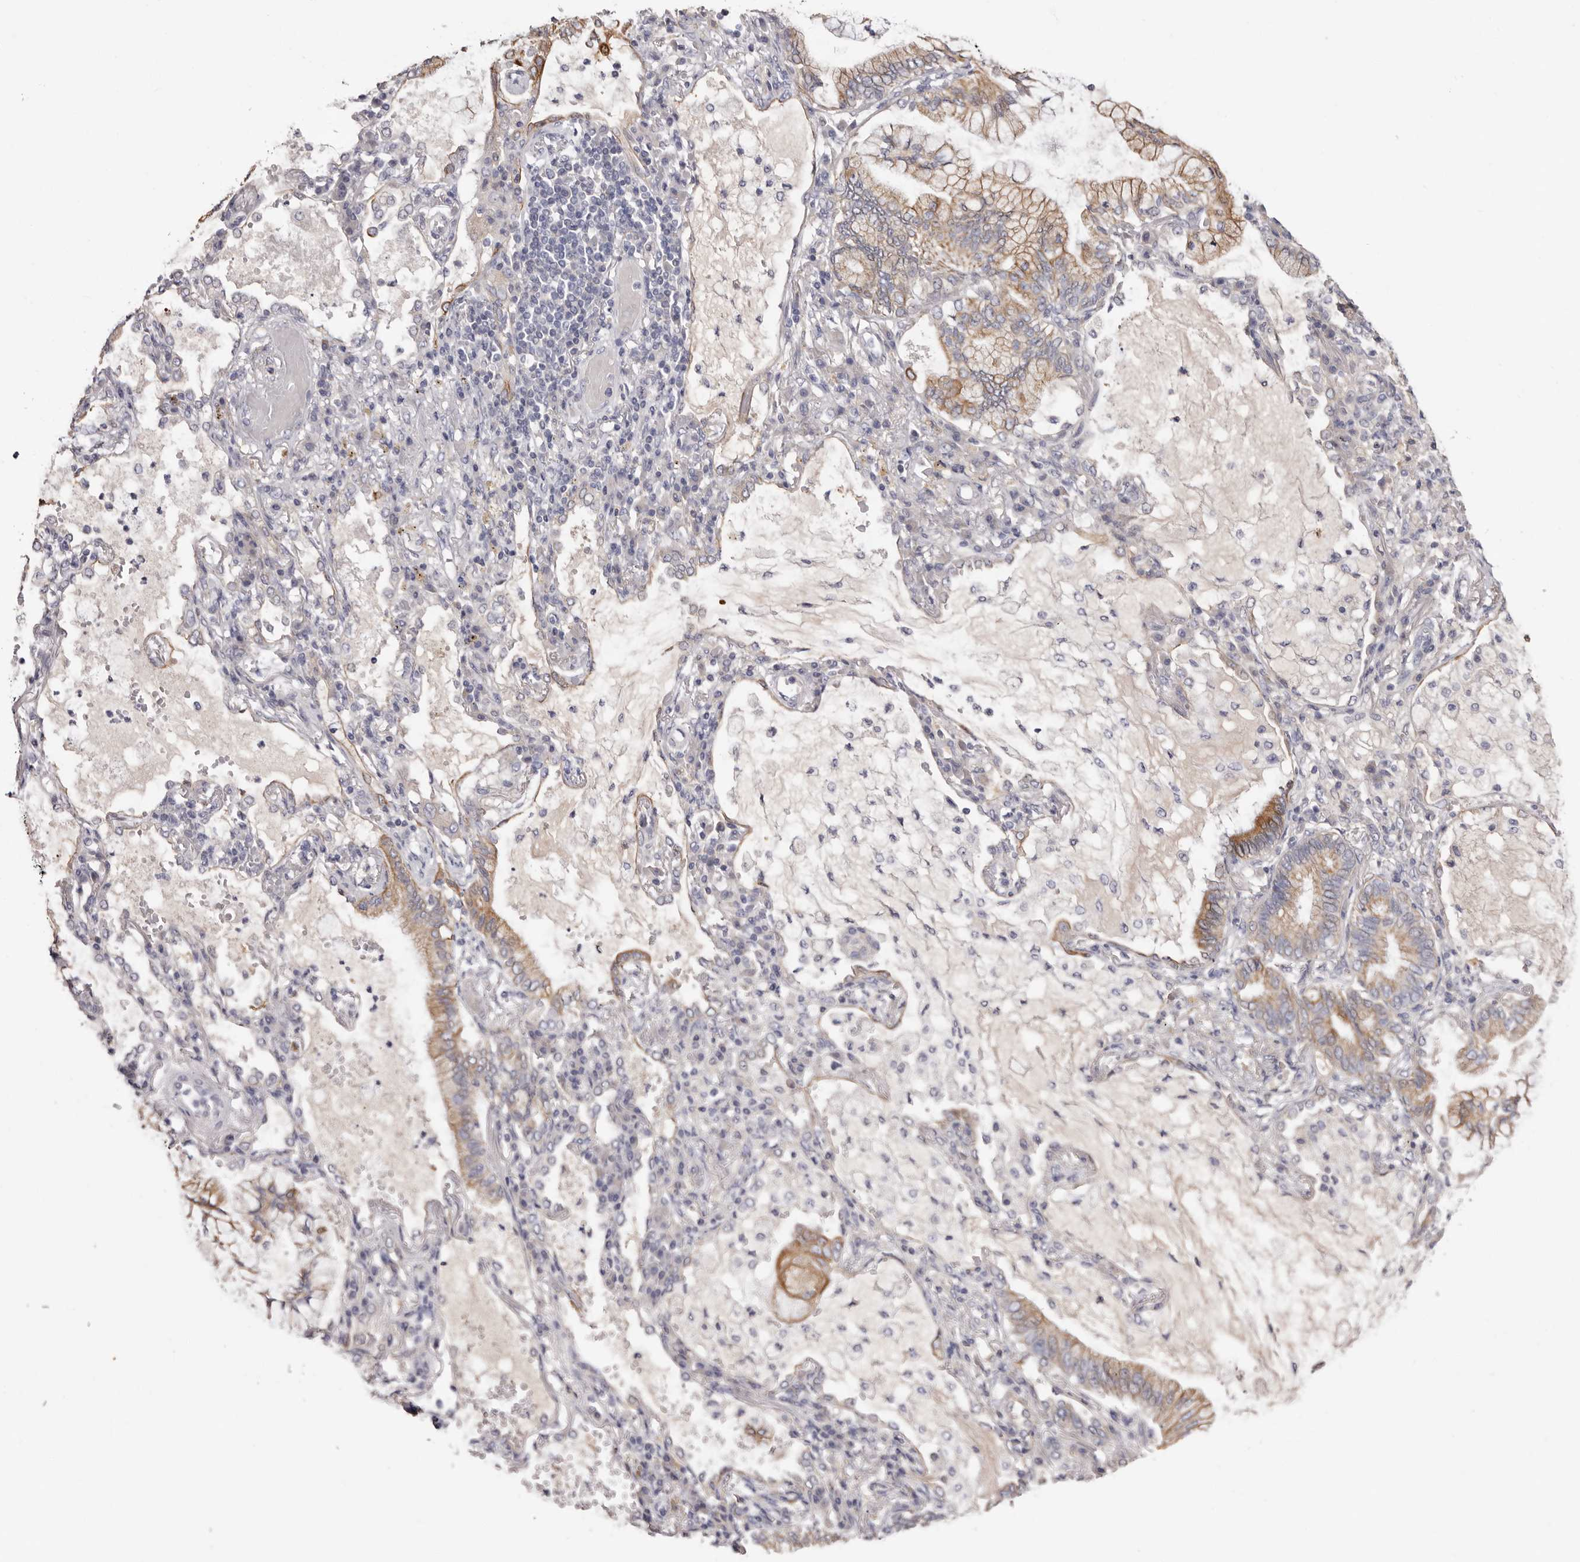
{"staining": {"intensity": "moderate", "quantity": ">75%", "location": "cytoplasmic/membranous"}, "tissue": "lung cancer", "cell_type": "Tumor cells", "image_type": "cancer", "snomed": [{"axis": "morphology", "description": "Adenocarcinoma, NOS"}, {"axis": "topography", "description": "Lung"}], "caption": "This photomicrograph displays IHC staining of lung cancer, with medium moderate cytoplasmic/membranous positivity in about >75% of tumor cells.", "gene": "STK16", "patient": {"sex": "female", "age": 70}}